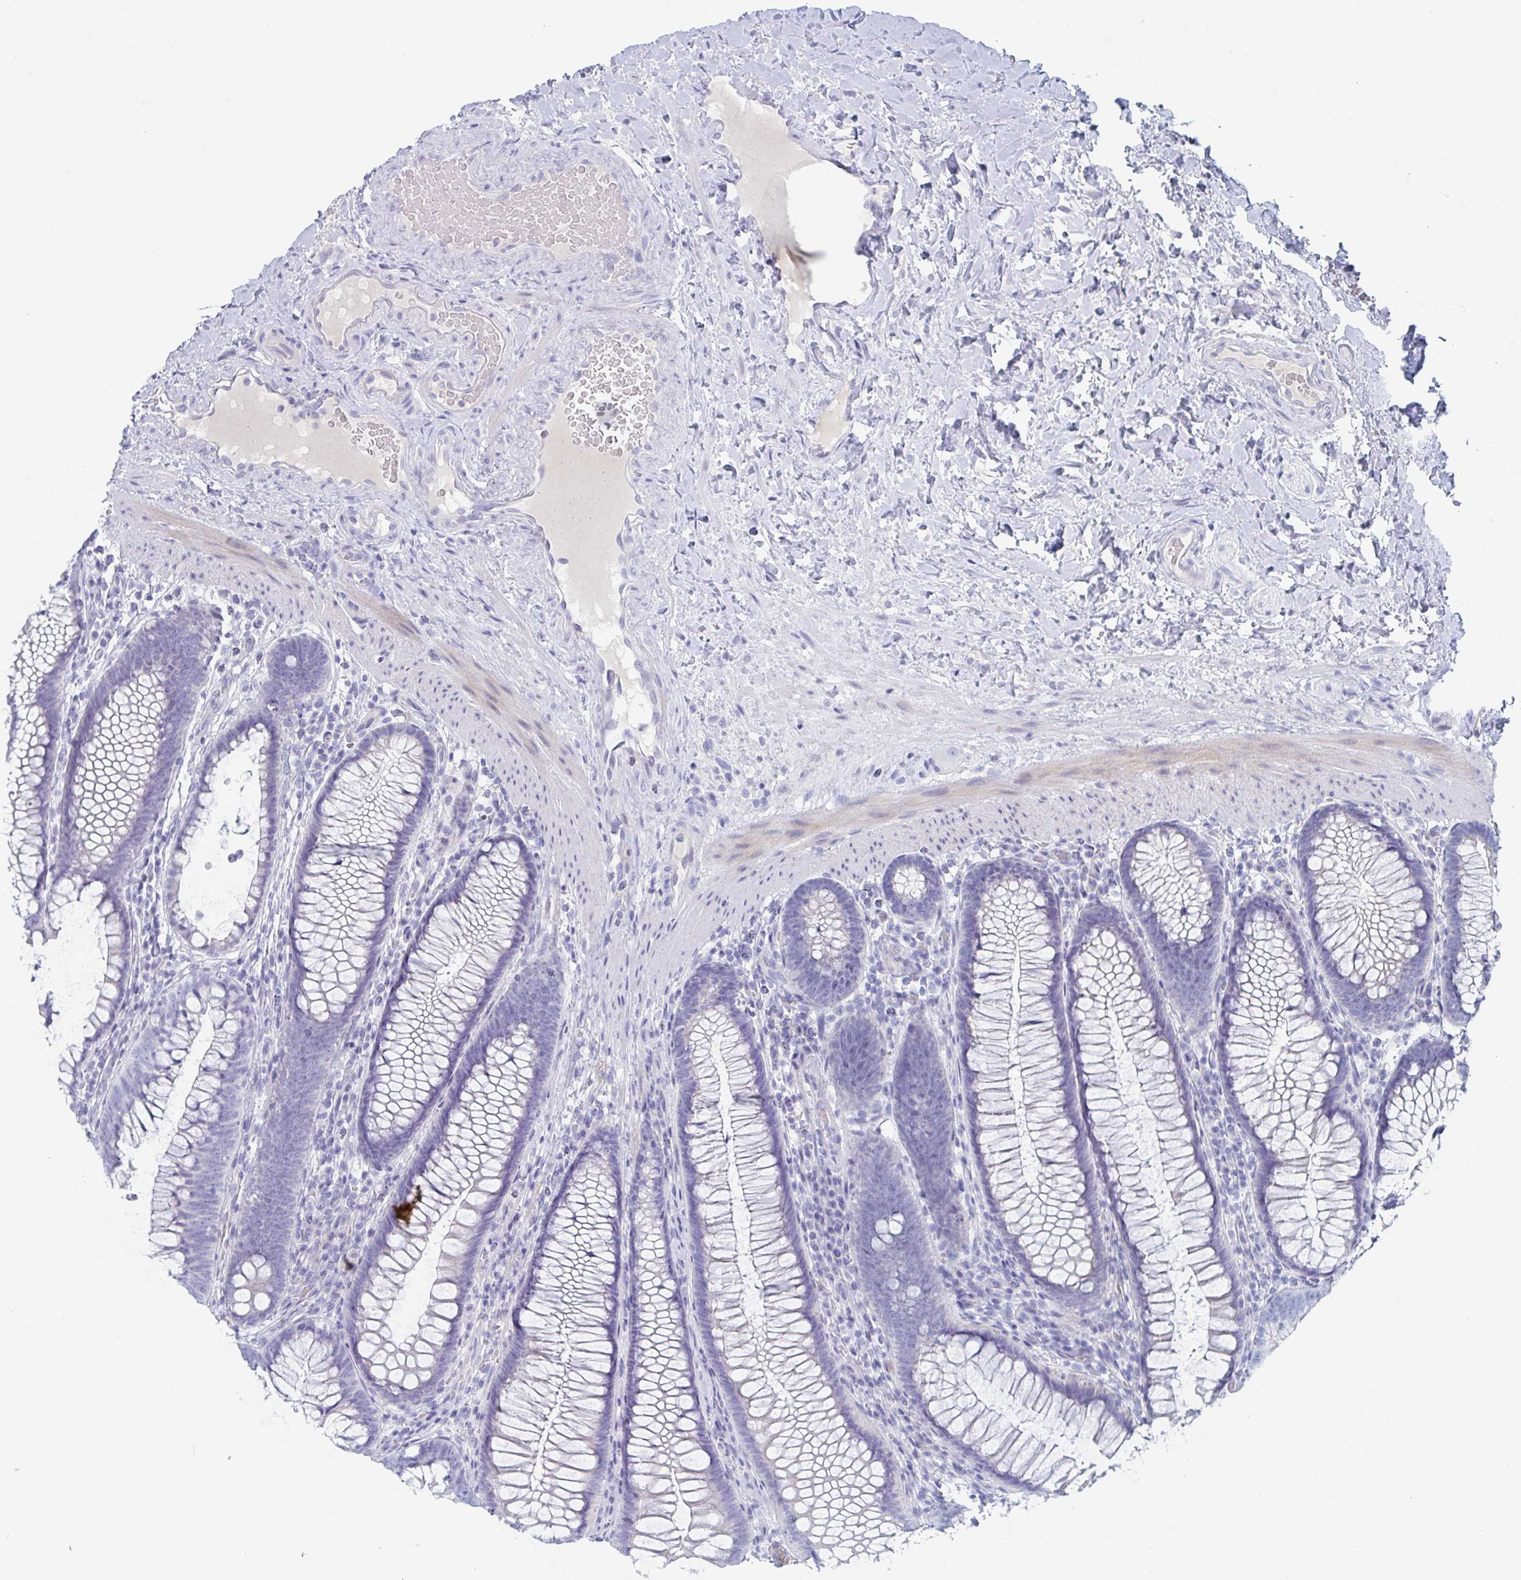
{"staining": {"intensity": "negative", "quantity": "none", "location": "none"}, "tissue": "colon", "cell_type": "Endothelial cells", "image_type": "normal", "snomed": [{"axis": "morphology", "description": "Normal tissue, NOS"}, {"axis": "morphology", "description": "Adenoma, NOS"}, {"axis": "topography", "description": "Soft tissue"}, {"axis": "topography", "description": "Colon"}], "caption": "Endothelial cells show no significant positivity in normal colon.", "gene": "DPEP3", "patient": {"sex": "male", "age": 47}}